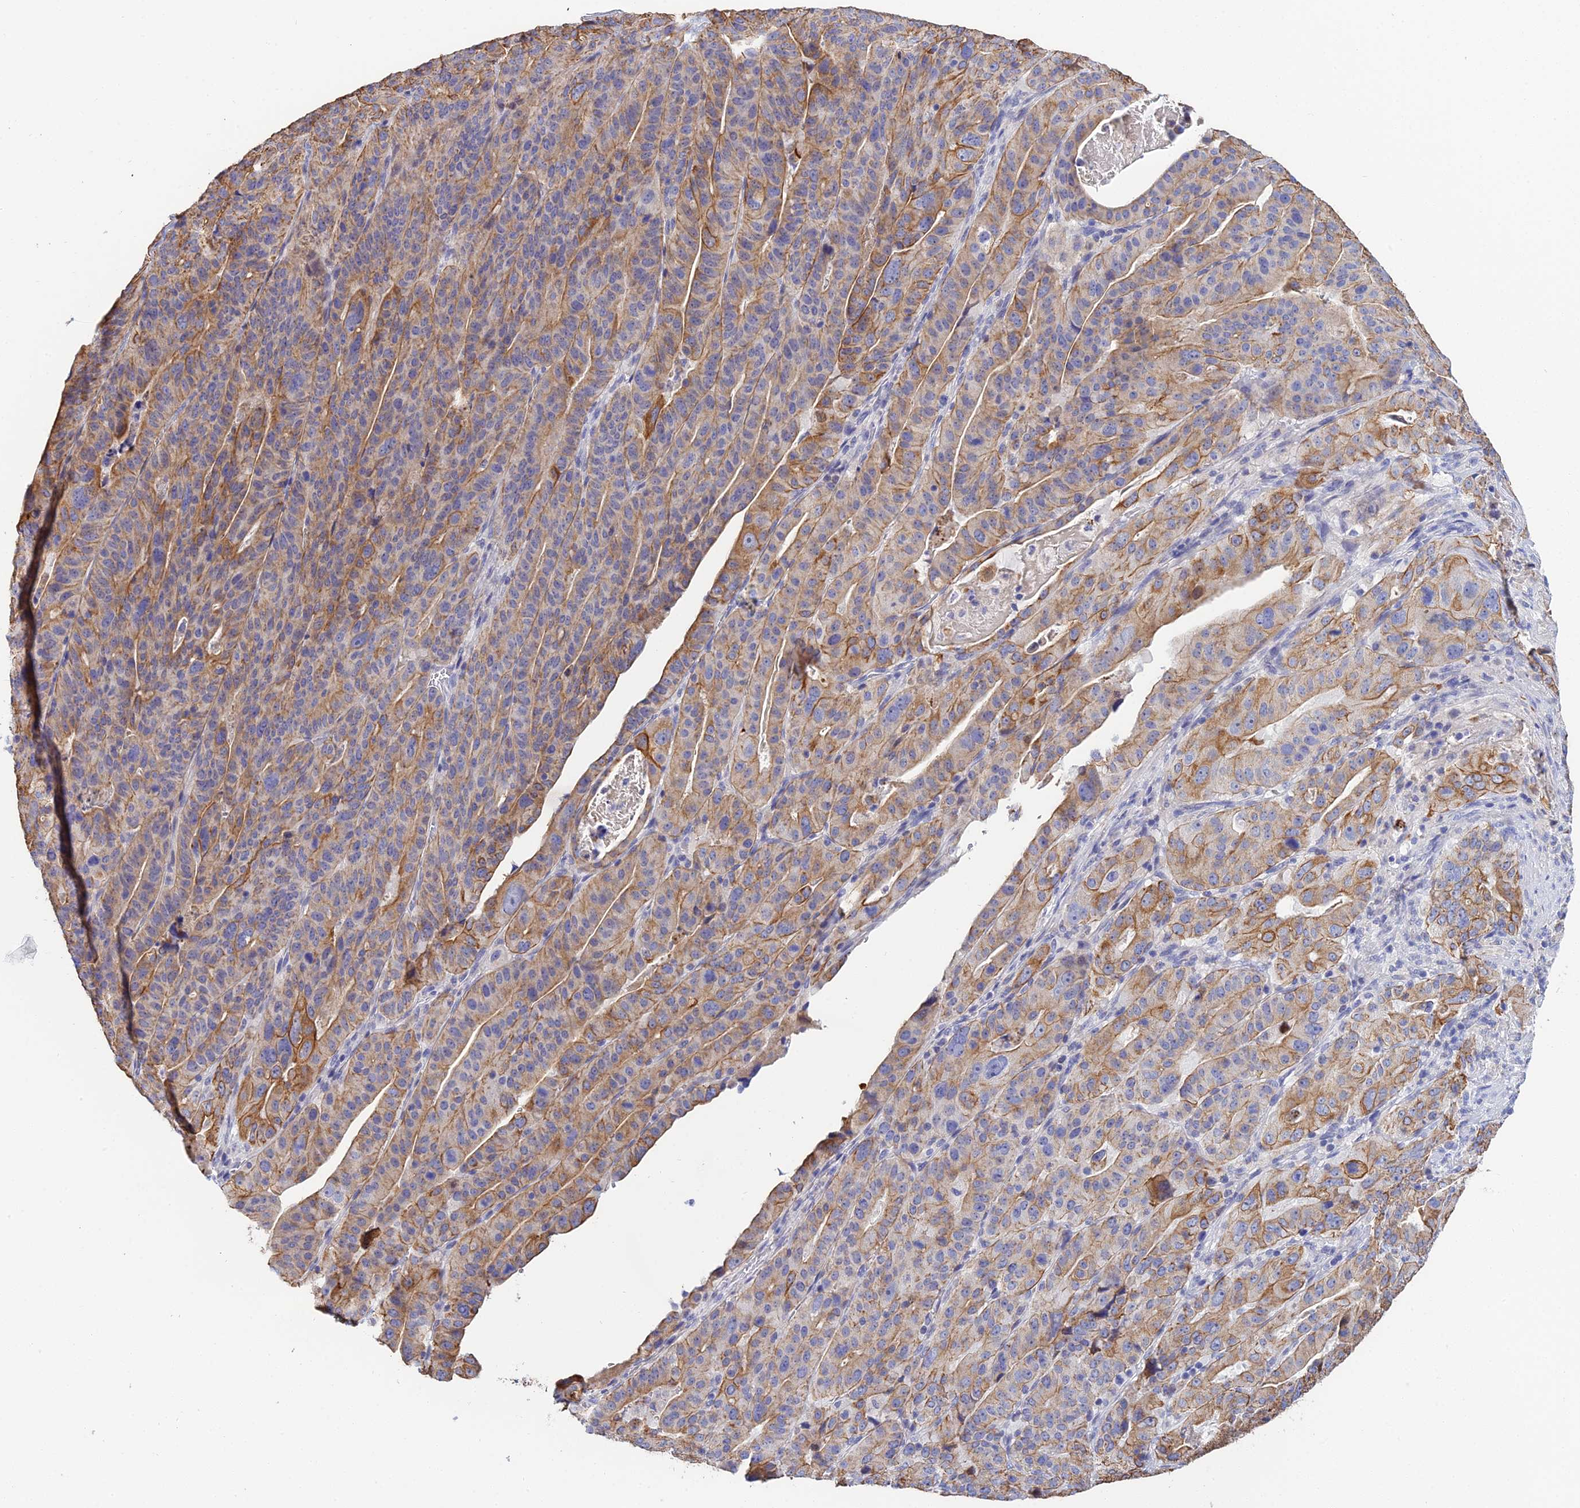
{"staining": {"intensity": "moderate", "quantity": ">75%", "location": "cytoplasmic/membranous"}, "tissue": "stomach cancer", "cell_type": "Tumor cells", "image_type": "cancer", "snomed": [{"axis": "morphology", "description": "Adenocarcinoma, NOS"}, {"axis": "topography", "description": "Stomach"}], "caption": "Tumor cells demonstrate moderate cytoplasmic/membranous positivity in about >75% of cells in stomach cancer.", "gene": "ZXDA", "patient": {"sex": "male", "age": 48}}